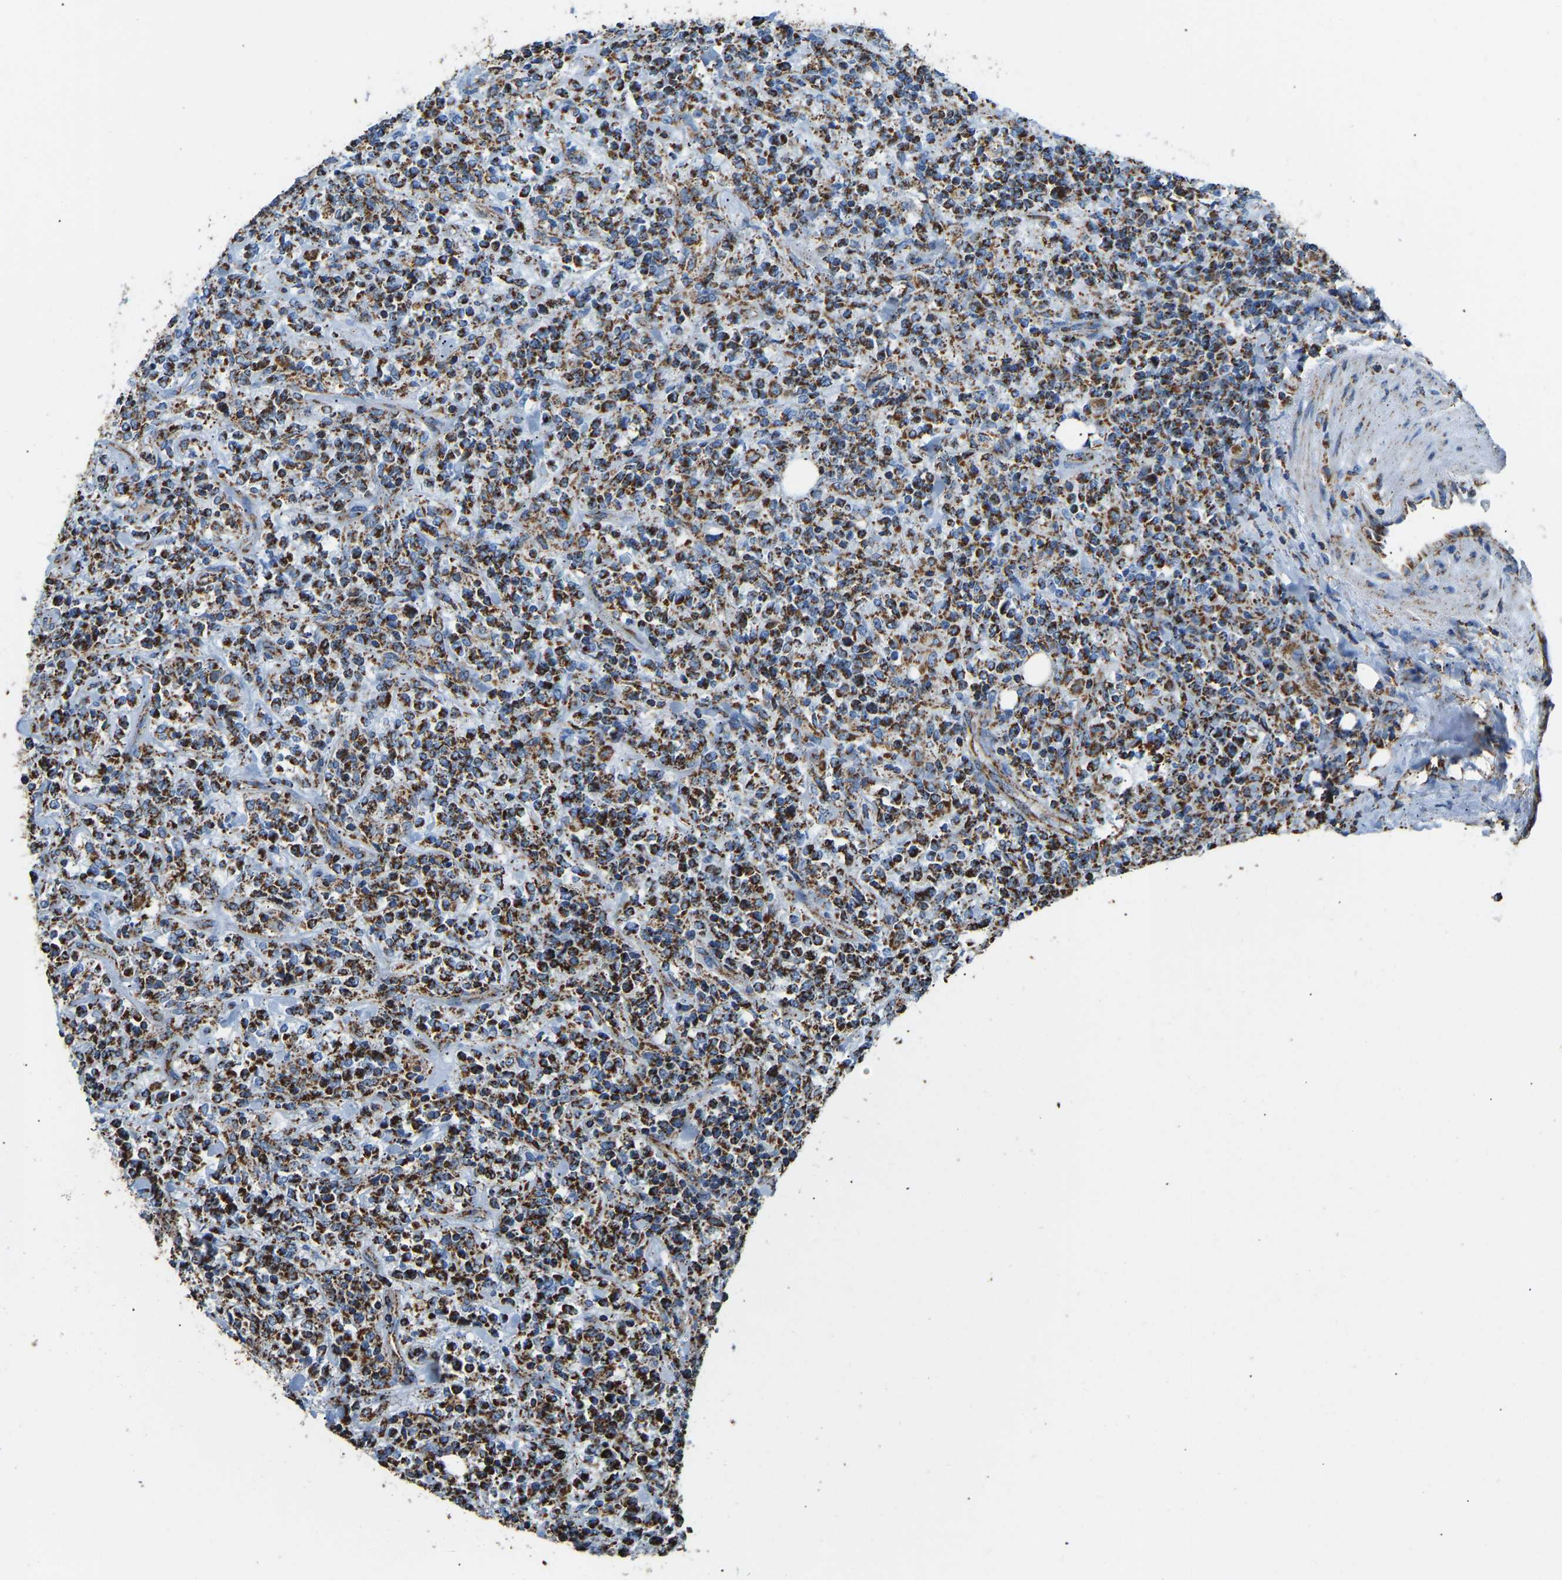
{"staining": {"intensity": "strong", "quantity": "25%-75%", "location": "cytoplasmic/membranous"}, "tissue": "lymphoma", "cell_type": "Tumor cells", "image_type": "cancer", "snomed": [{"axis": "morphology", "description": "Malignant lymphoma, non-Hodgkin's type, High grade"}, {"axis": "topography", "description": "Soft tissue"}], "caption": "Immunohistochemistry image of neoplastic tissue: lymphoma stained using immunohistochemistry reveals high levels of strong protein expression localized specifically in the cytoplasmic/membranous of tumor cells, appearing as a cytoplasmic/membranous brown color.", "gene": "IRX6", "patient": {"sex": "male", "age": 18}}